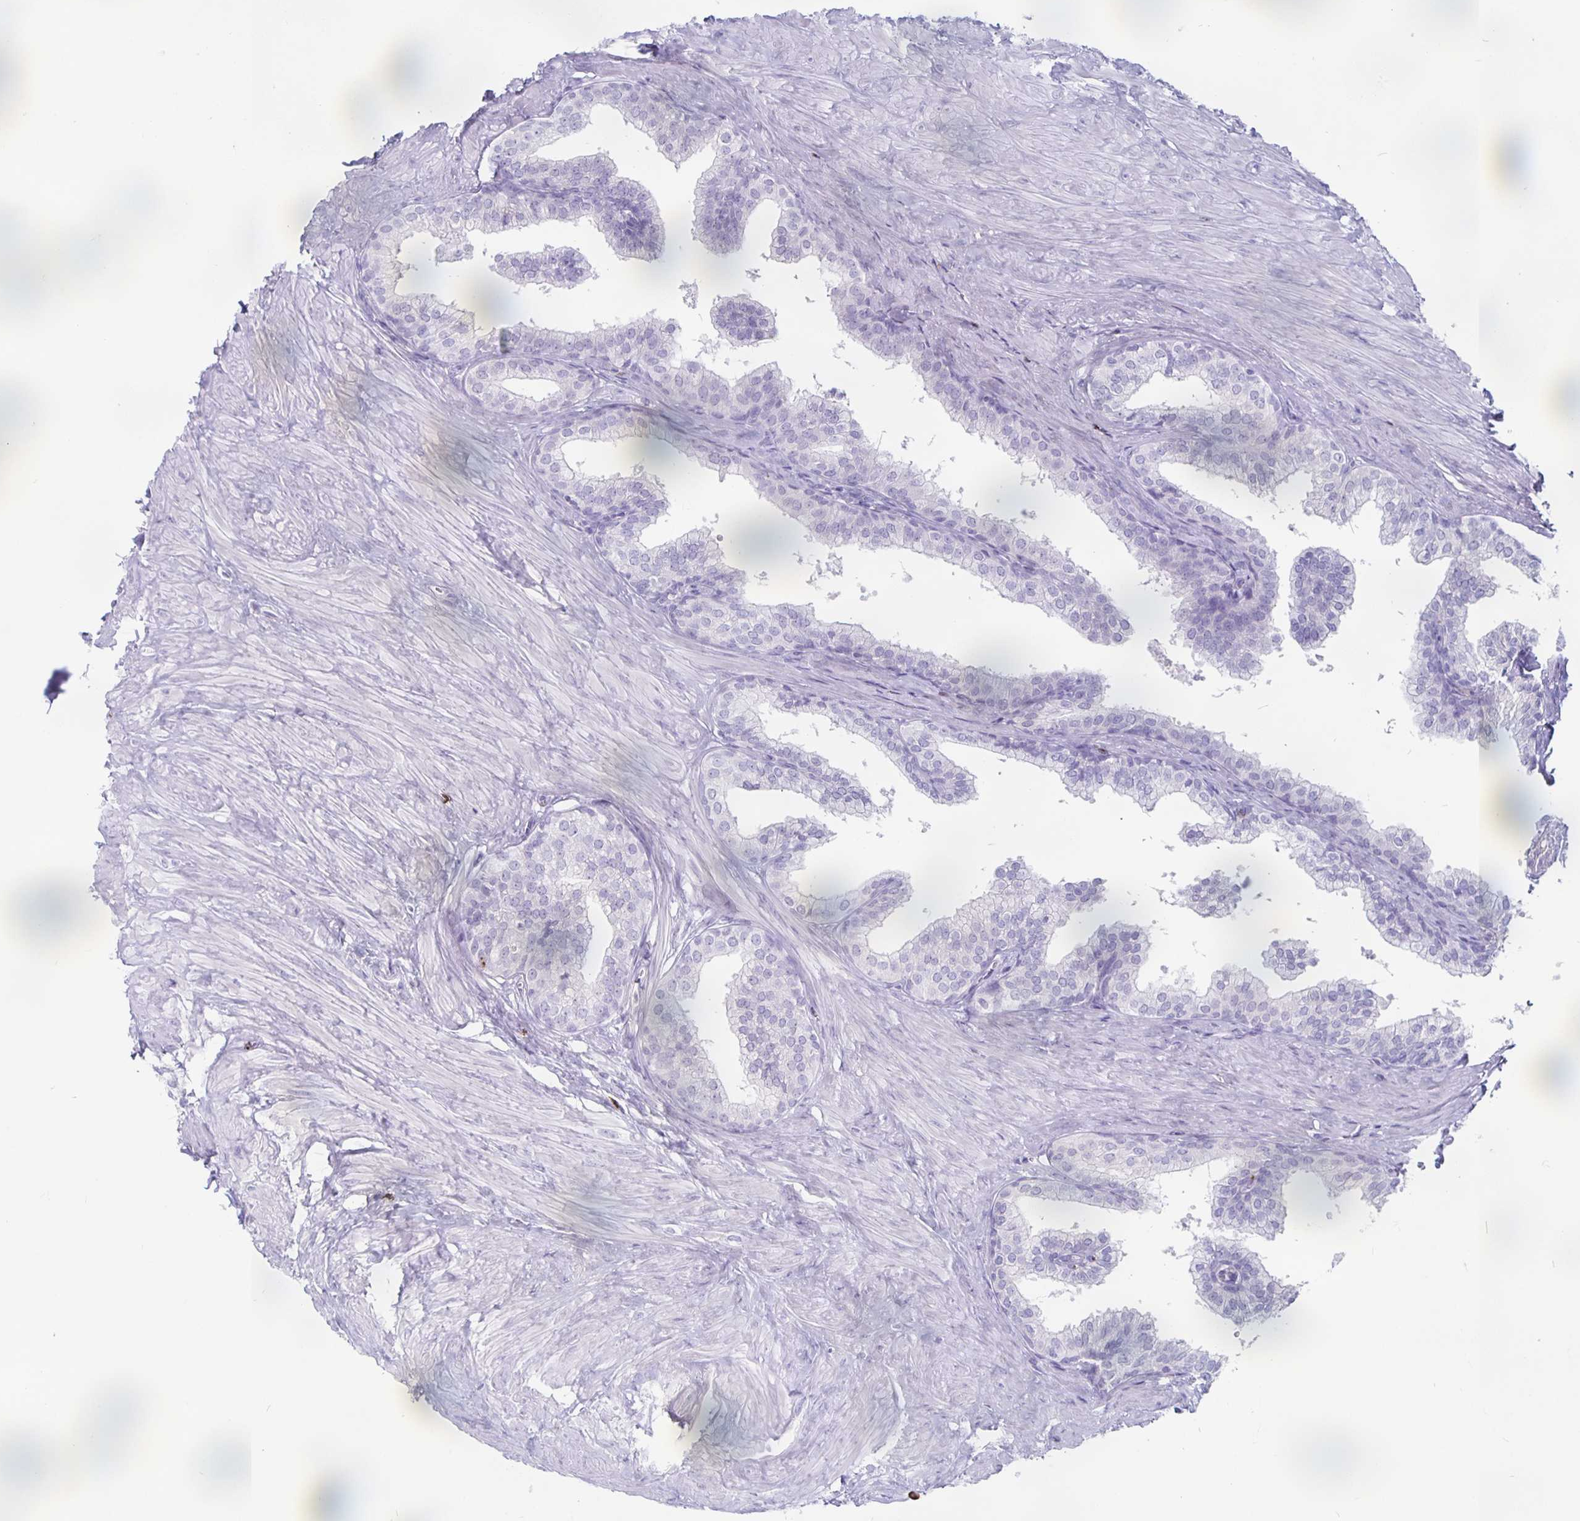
{"staining": {"intensity": "negative", "quantity": "none", "location": "none"}, "tissue": "prostate", "cell_type": "Glandular cells", "image_type": "normal", "snomed": [{"axis": "morphology", "description": "Normal tissue, NOS"}, {"axis": "topography", "description": "Prostate"}, {"axis": "topography", "description": "Peripheral nerve tissue"}], "caption": "The photomicrograph reveals no staining of glandular cells in unremarkable prostate.", "gene": "GZMK", "patient": {"sex": "male", "age": 55}}